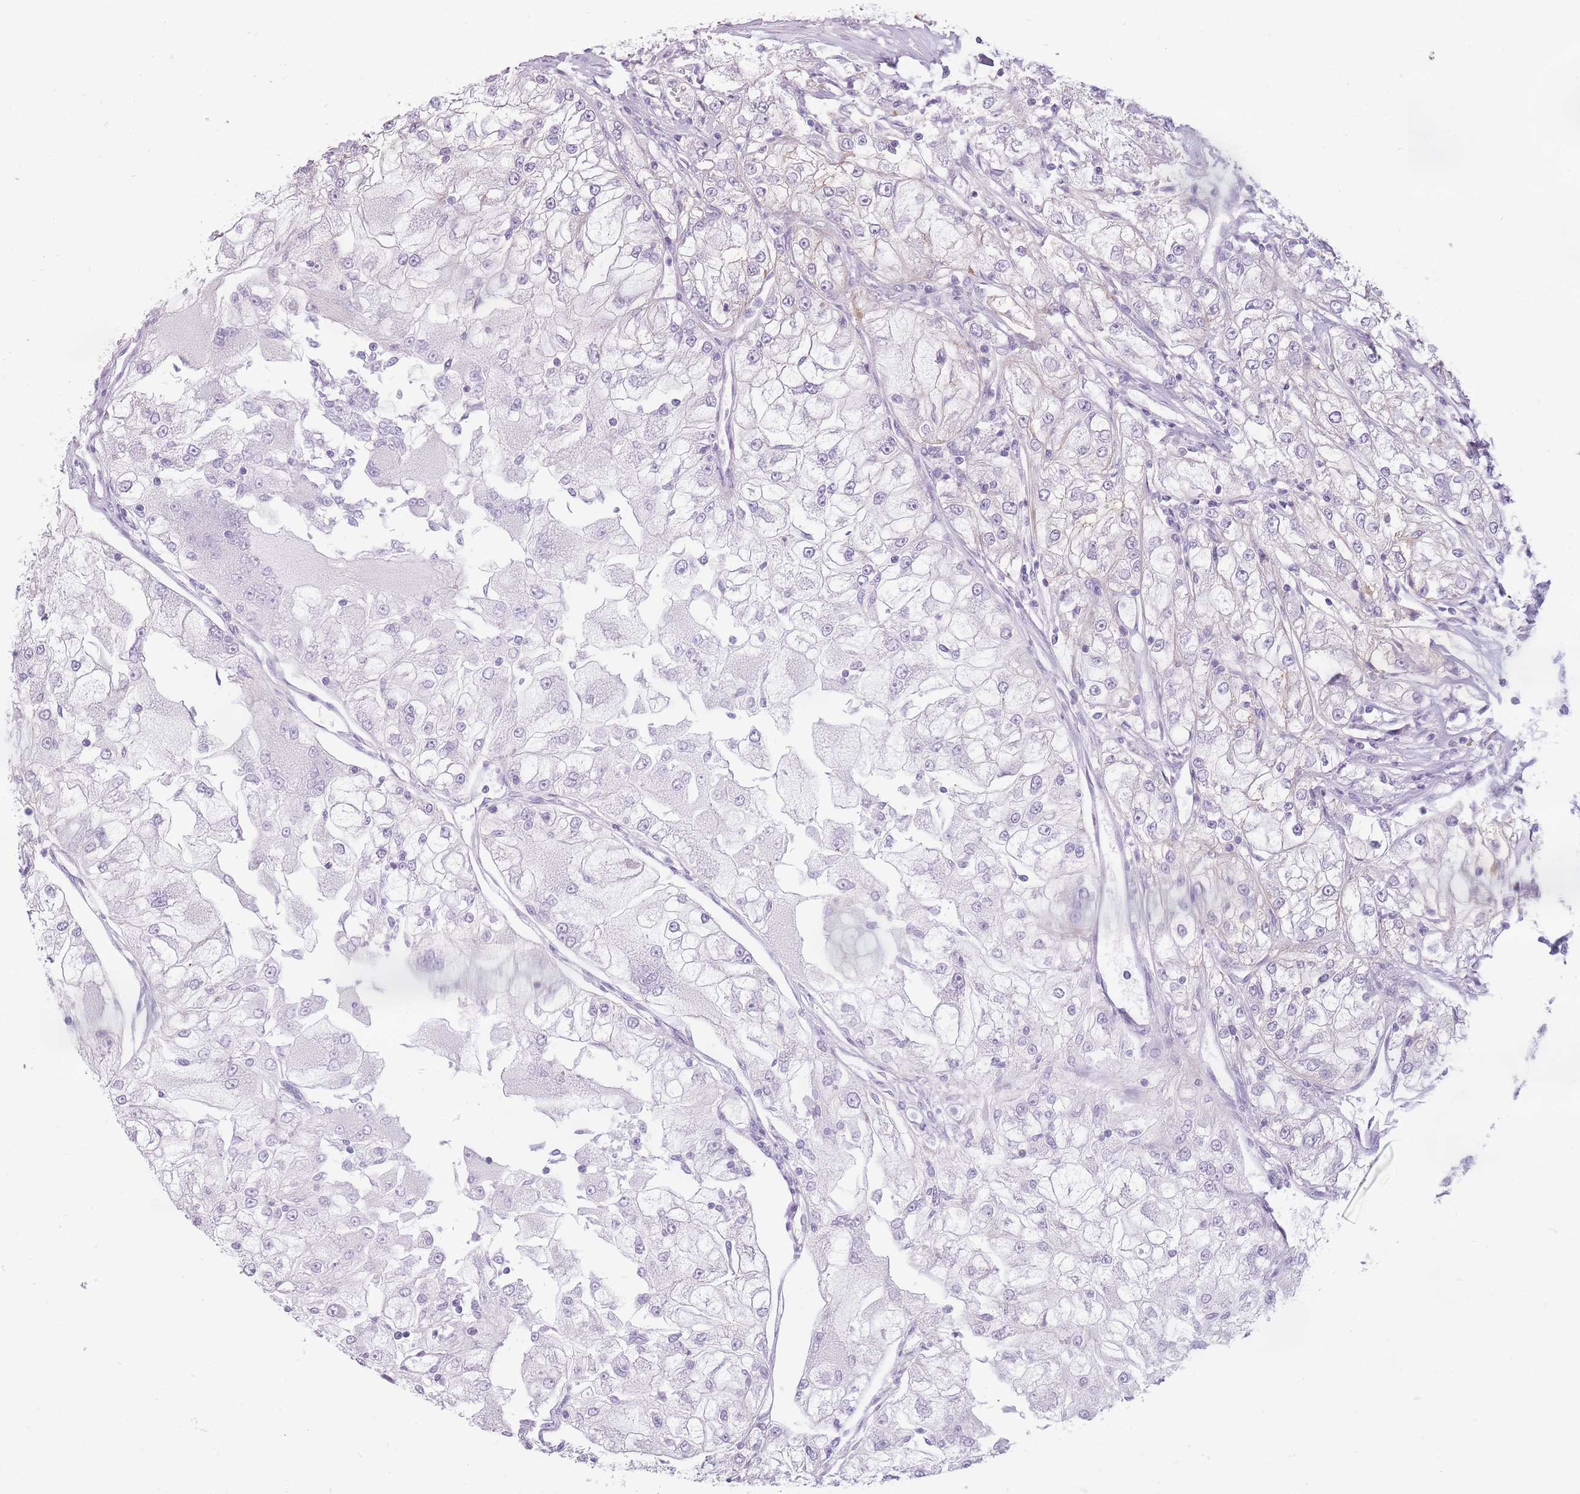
{"staining": {"intensity": "negative", "quantity": "none", "location": "none"}, "tissue": "renal cancer", "cell_type": "Tumor cells", "image_type": "cancer", "snomed": [{"axis": "morphology", "description": "Adenocarcinoma, NOS"}, {"axis": "topography", "description": "Kidney"}], "caption": "A histopathology image of renal cancer (adenocarcinoma) stained for a protein displays no brown staining in tumor cells.", "gene": "GGT1", "patient": {"sex": "female", "age": 72}}